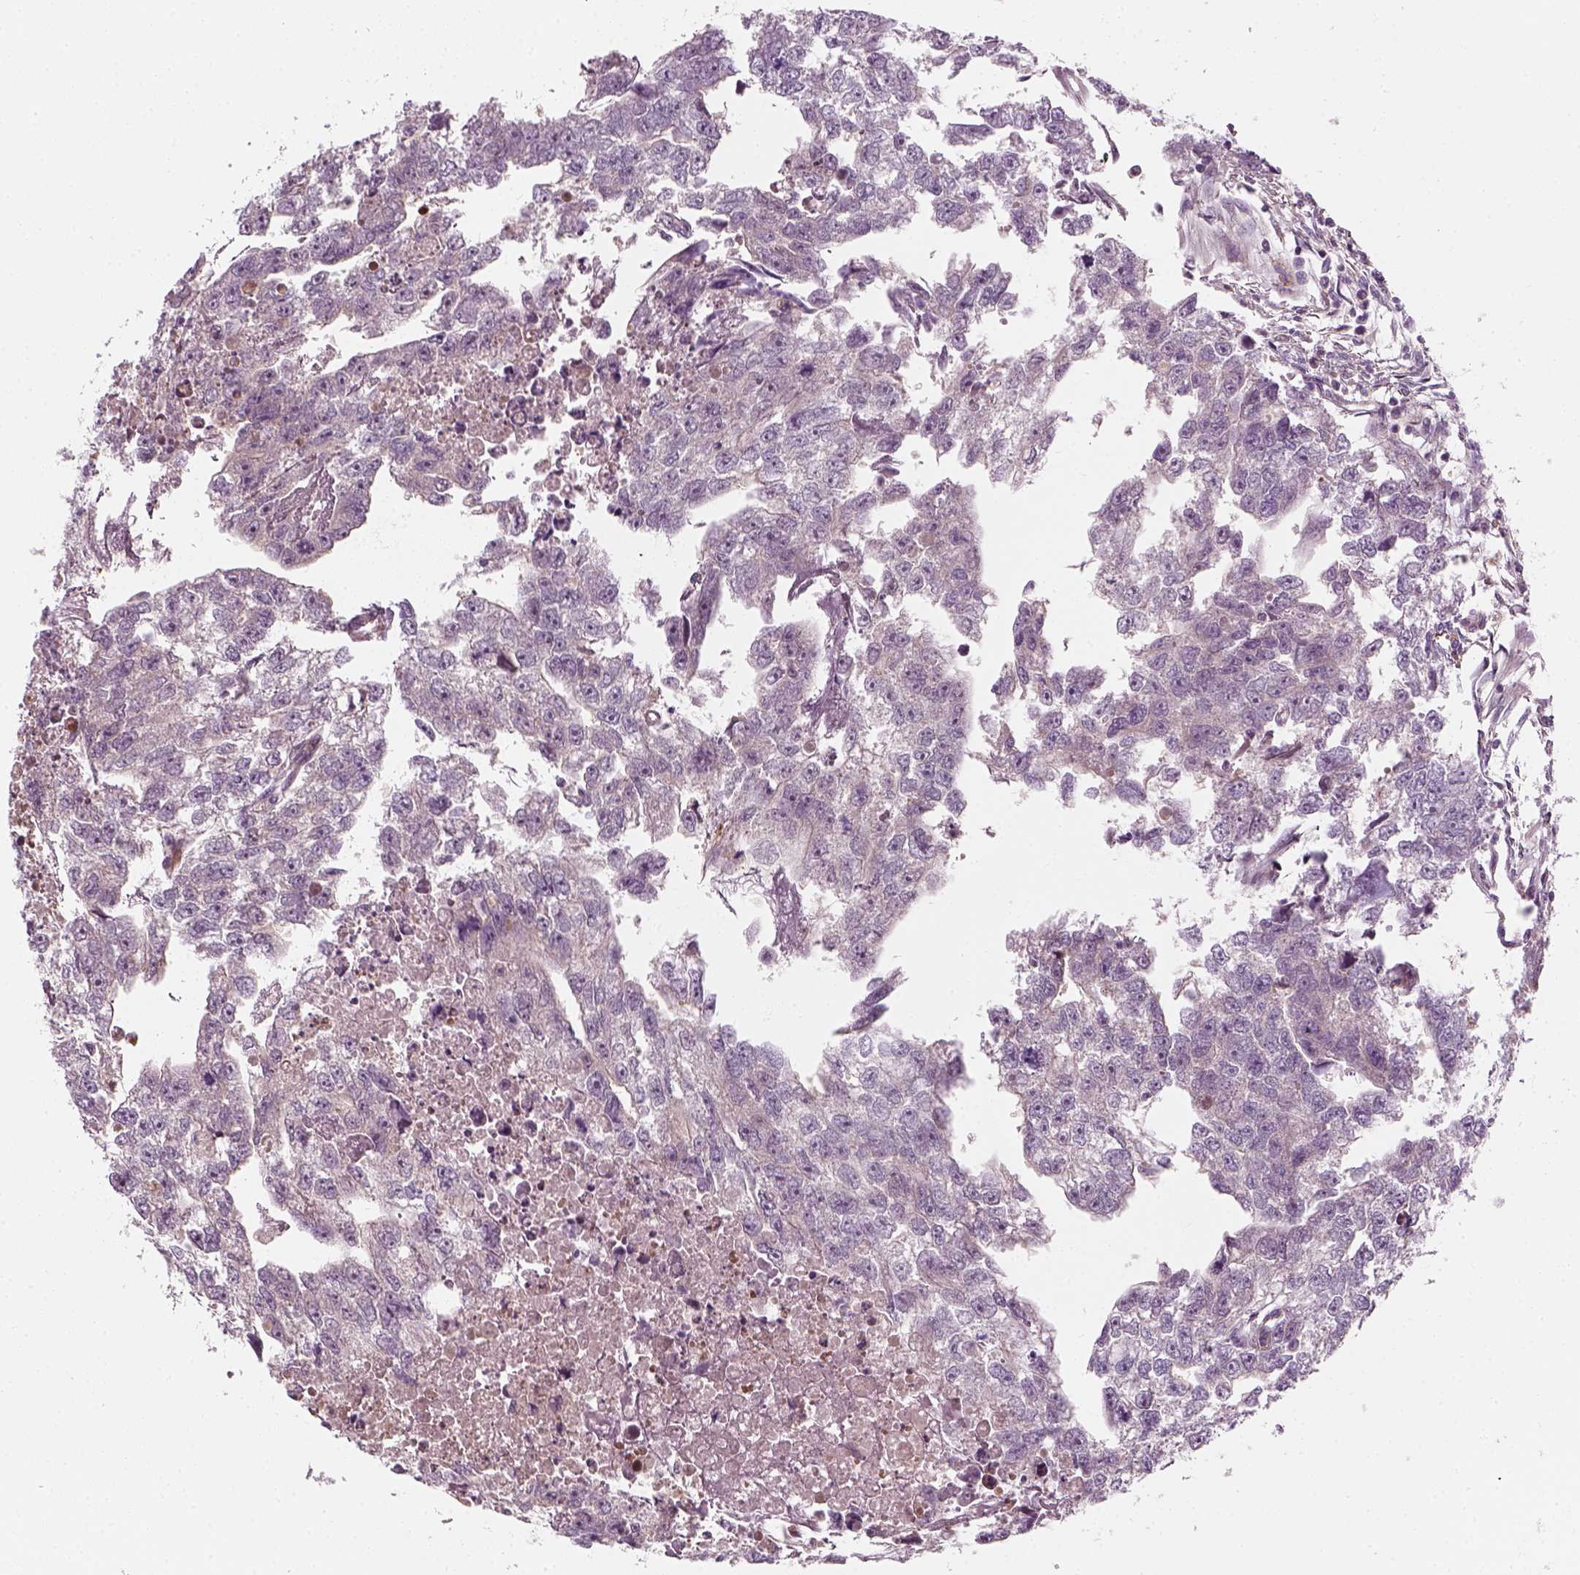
{"staining": {"intensity": "negative", "quantity": "none", "location": "none"}, "tissue": "testis cancer", "cell_type": "Tumor cells", "image_type": "cancer", "snomed": [{"axis": "morphology", "description": "Carcinoma, Embryonal, NOS"}, {"axis": "morphology", "description": "Teratoma, malignant, NOS"}, {"axis": "topography", "description": "Testis"}], "caption": "High magnification brightfield microscopy of testis cancer (embryonal carcinoma) stained with DAB (brown) and counterstained with hematoxylin (blue): tumor cells show no significant staining. The staining was performed using DAB (3,3'-diaminobenzidine) to visualize the protein expression in brown, while the nuclei were stained in blue with hematoxylin (Magnification: 20x).", "gene": "DNASE1L1", "patient": {"sex": "male", "age": 44}}